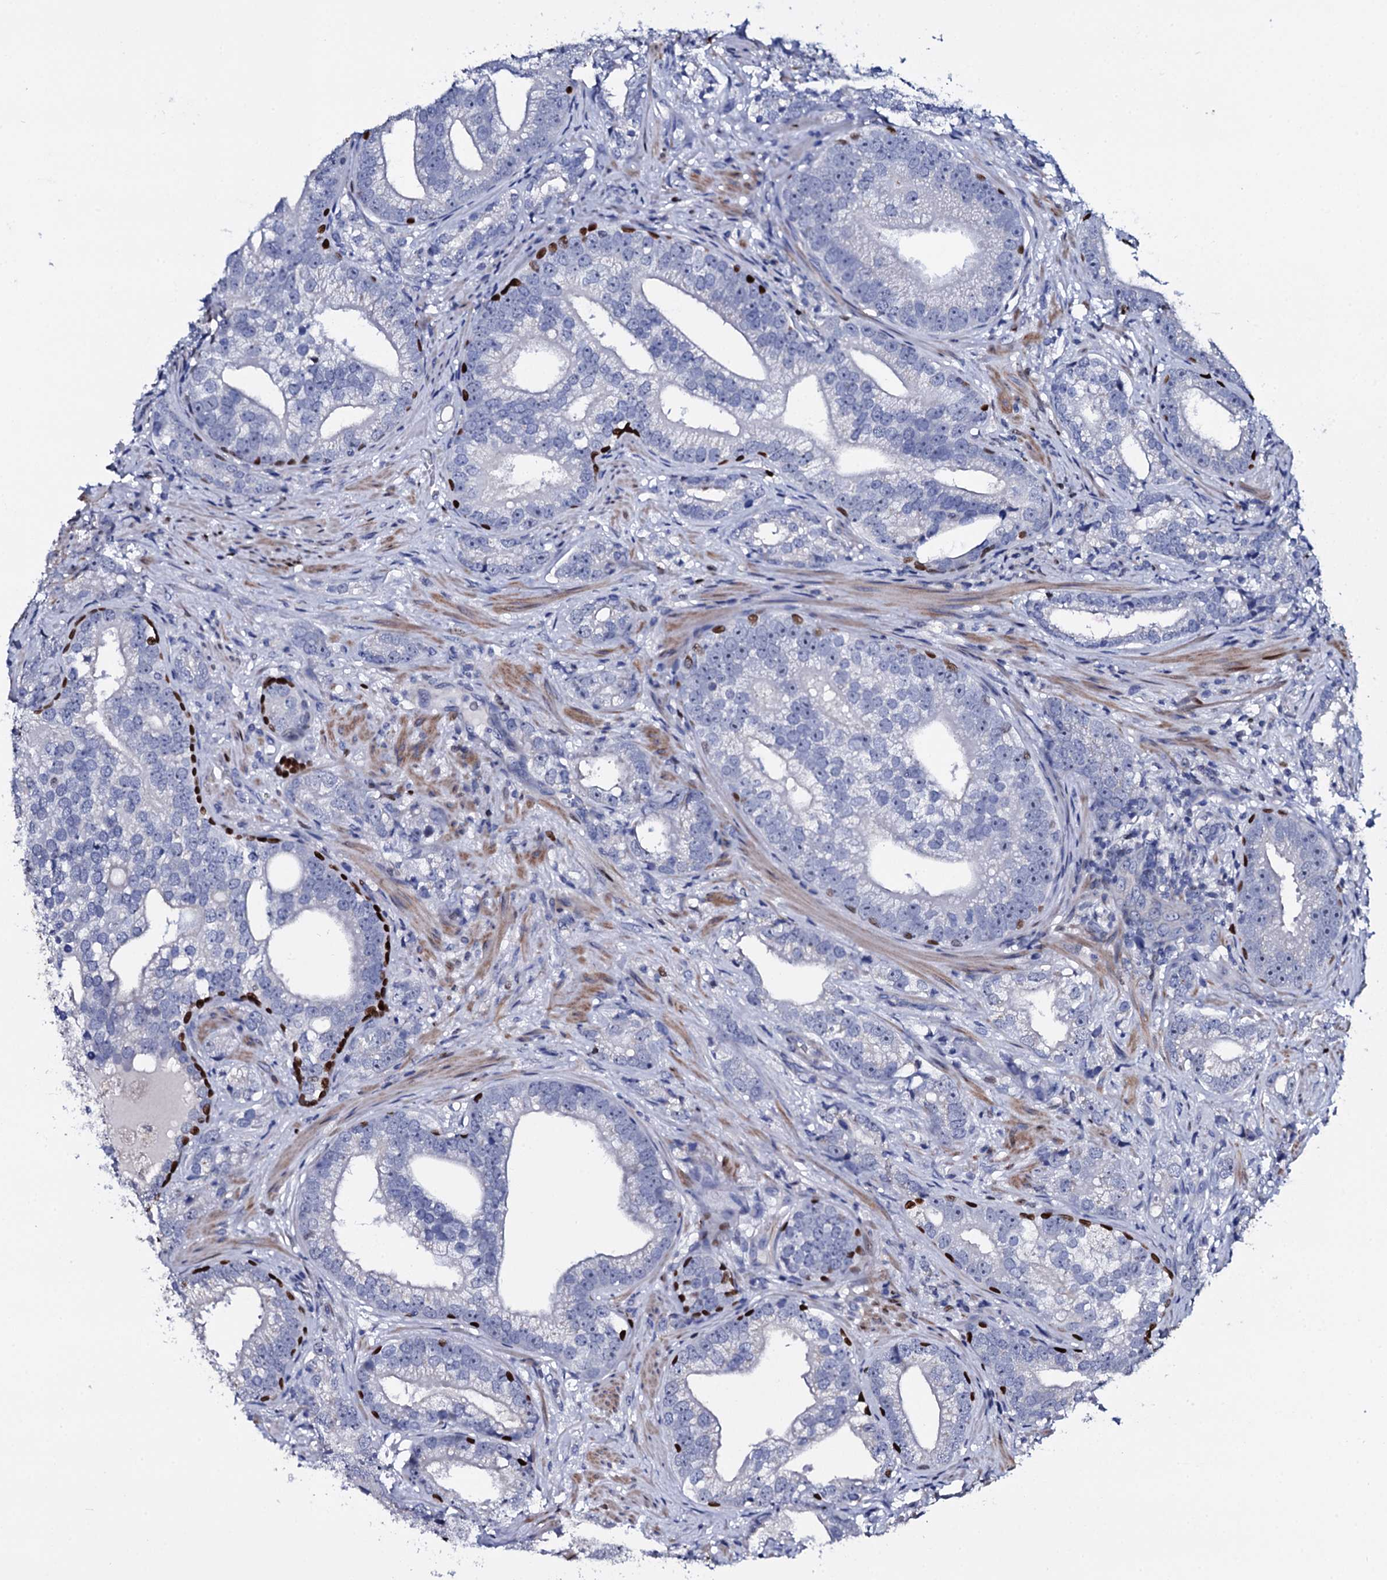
{"staining": {"intensity": "negative", "quantity": "none", "location": "none"}, "tissue": "prostate cancer", "cell_type": "Tumor cells", "image_type": "cancer", "snomed": [{"axis": "morphology", "description": "Adenocarcinoma, High grade"}, {"axis": "topography", "description": "Prostate"}], "caption": "IHC image of neoplastic tissue: prostate adenocarcinoma (high-grade) stained with DAB displays no significant protein staining in tumor cells.", "gene": "NPM2", "patient": {"sex": "male", "age": 75}}